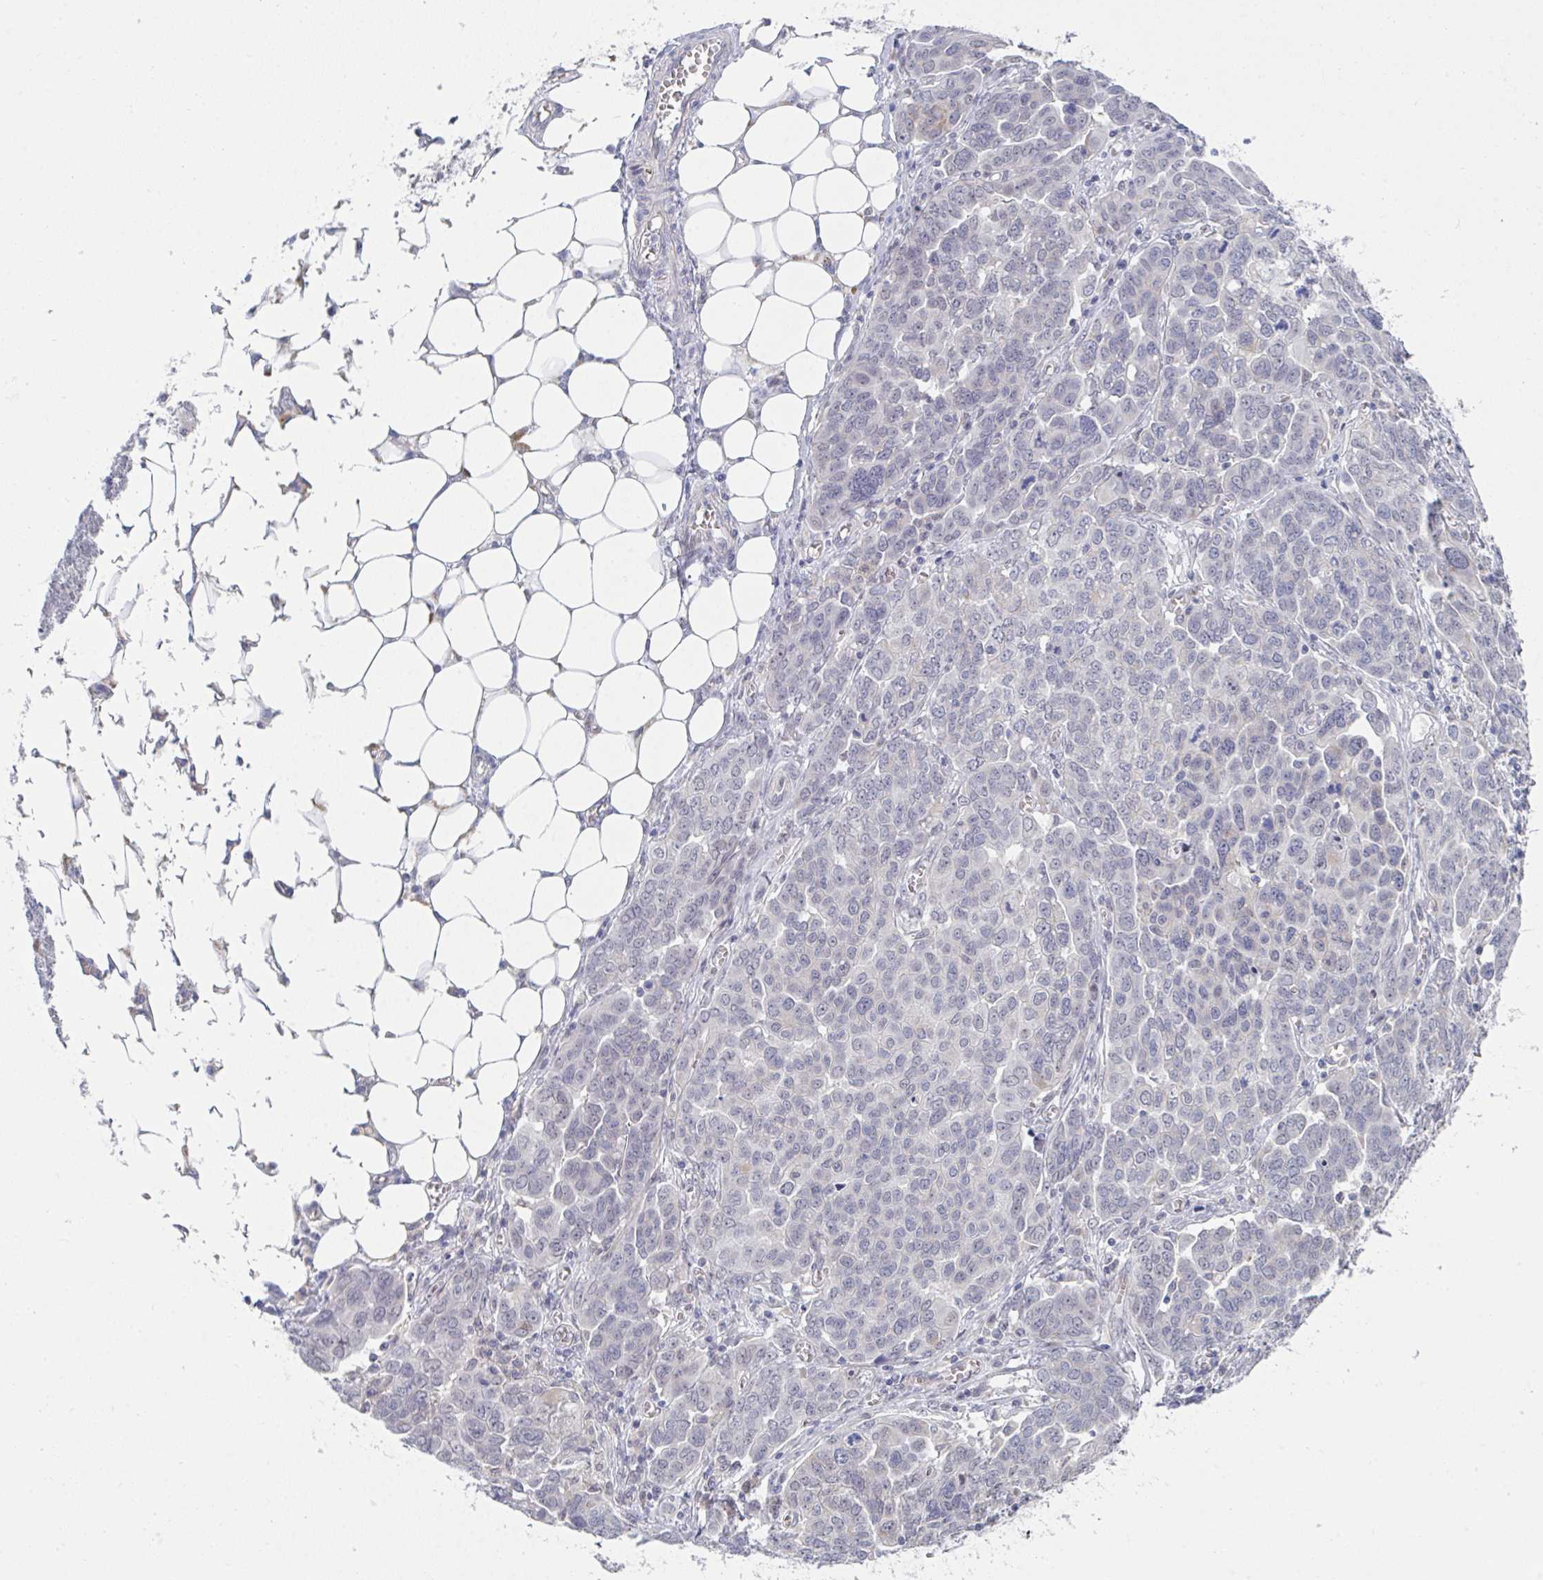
{"staining": {"intensity": "weak", "quantity": "<25%", "location": "cytoplasmic/membranous"}, "tissue": "ovarian cancer", "cell_type": "Tumor cells", "image_type": "cancer", "snomed": [{"axis": "morphology", "description": "Cystadenocarcinoma, serous, NOS"}, {"axis": "topography", "description": "Ovary"}], "caption": "Tumor cells show no significant protein expression in serous cystadenocarcinoma (ovarian). The staining was performed using DAB (3,3'-diaminobenzidine) to visualize the protein expression in brown, while the nuclei were stained in blue with hematoxylin (Magnification: 20x).", "gene": "VWDE", "patient": {"sex": "female", "age": 59}}